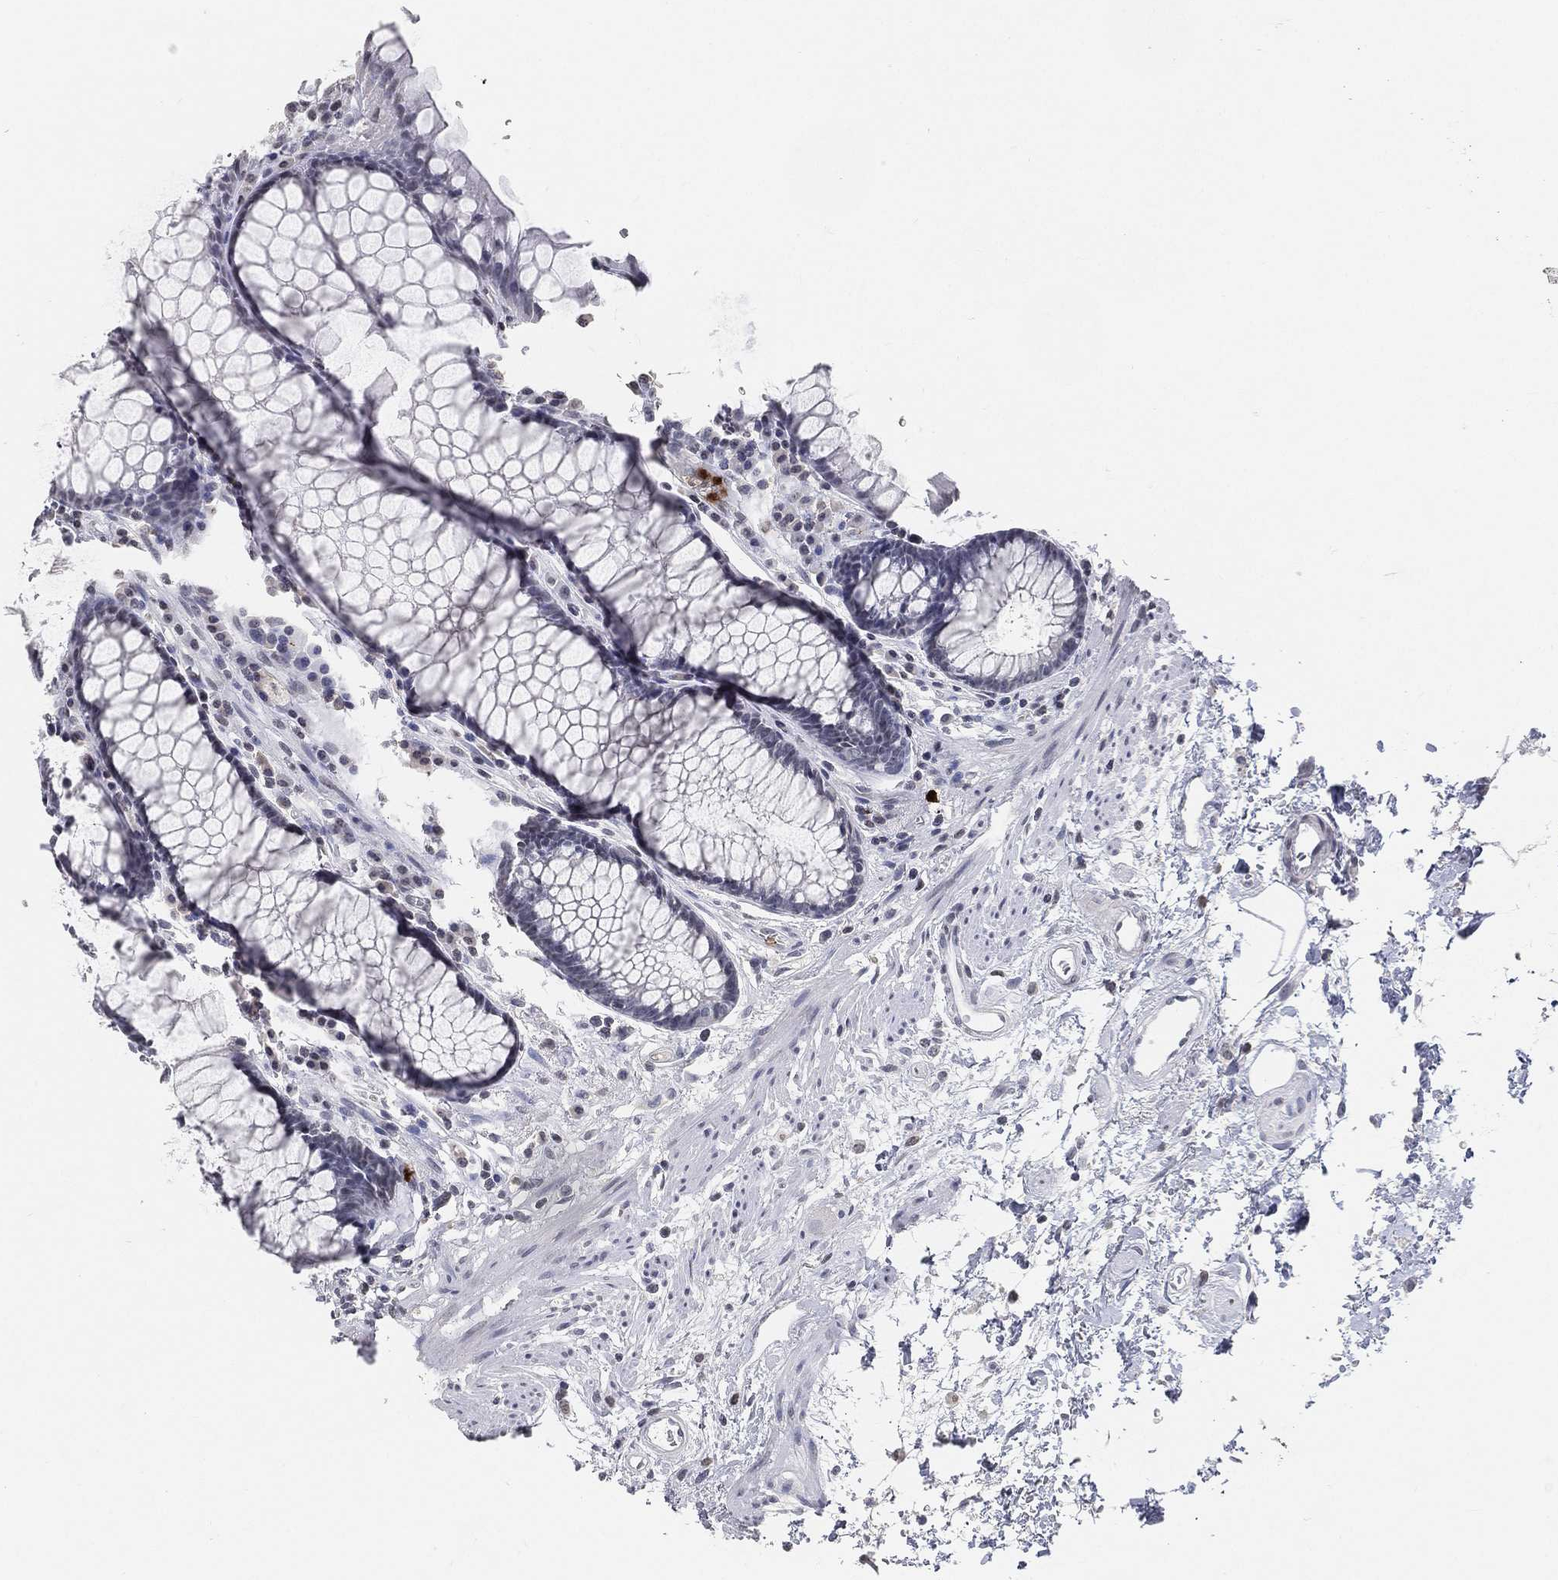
{"staining": {"intensity": "negative", "quantity": "none", "location": "none"}, "tissue": "rectum", "cell_type": "Glandular cells", "image_type": "normal", "snomed": [{"axis": "morphology", "description": "Normal tissue, NOS"}, {"axis": "topography", "description": "Rectum"}], "caption": "The IHC photomicrograph has no significant expression in glandular cells of rectum.", "gene": "ARG1", "patient": {"sex": "female", "age": 68}}